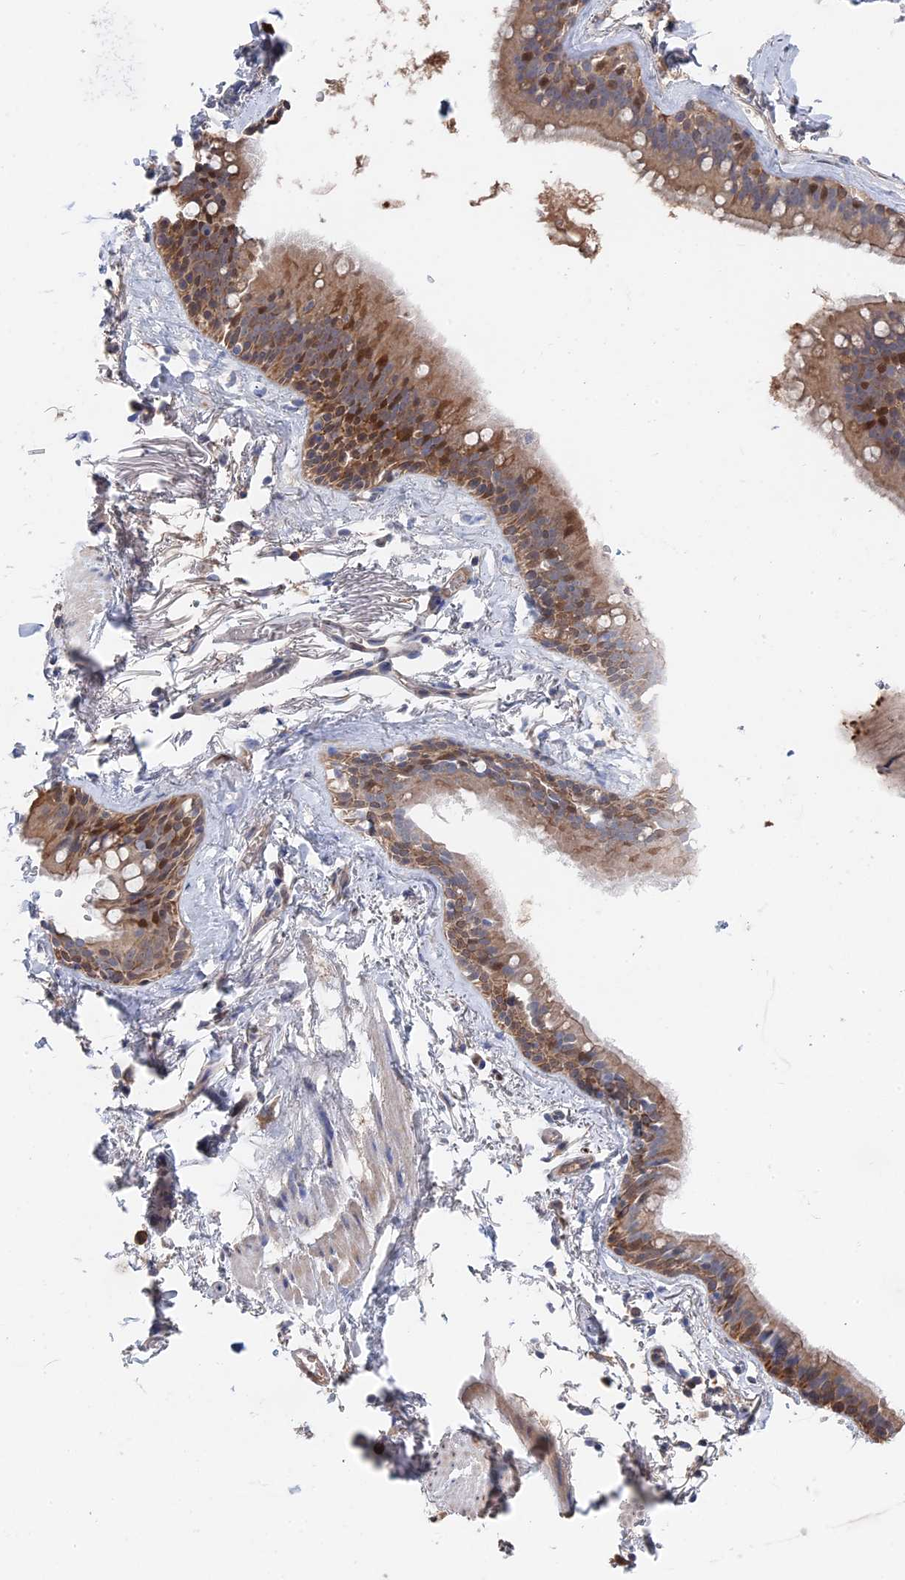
{"staining": {"intensity": "negative", "quantity": "none", "location": "none"}, "tissue": "adipose tissue", "cell_type": "Adipocytes", "image_type": "normal", "snomed": [{"axis": "morphology", "description": "Normal tissue, NOS"}, {"axis": "topography", "description": "Lymph node"}, {"axis": "topography", "description": "Bronchus"}], "caption": "Image shows no significant protein positivity in adipocytes of benign adipose tissue. (Immunohistochemistry, brightfield microscopy, high magnification).", "gene": "IRGQ", "patient": {"sex": "male", "age": 63}}